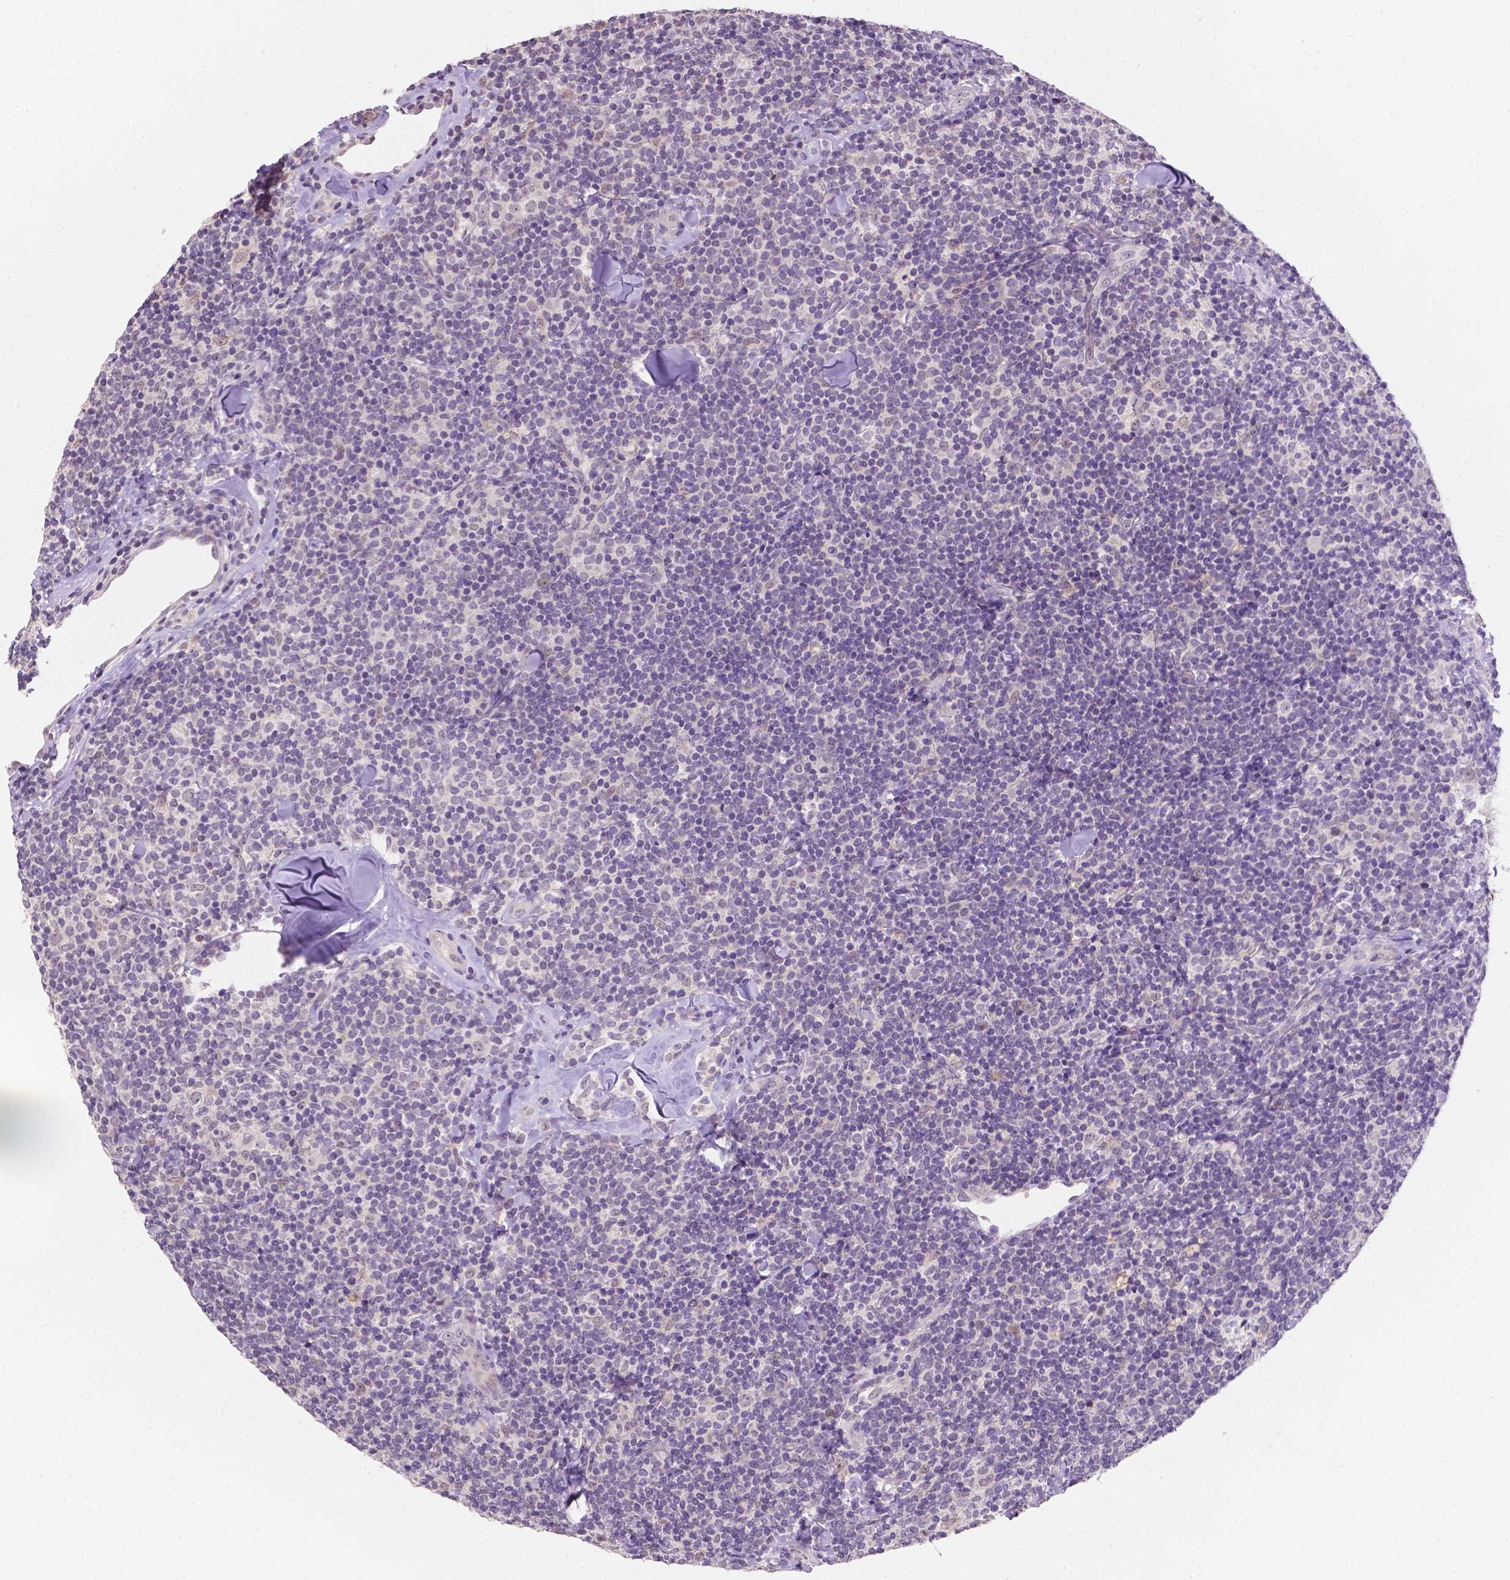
{"staining": {"intensity": "negative", "quantity": "none", "location": "none"}, "tissue": "lymphoma", "cell_type": "Tumor cells", "image_type": "cancer", "snomed": [{"axis": "morphology", "description": "Malignant lymphoma, non-Hodgkin's type, Low grade"}, {"axis": "topography", "description": "Lymph node"}], "caption": "Lymphoma stained for a protein using IHC reveals no expression tumor cells.", "gene": "SHLD3", "patient": {"sex": "female", "age": 56}}